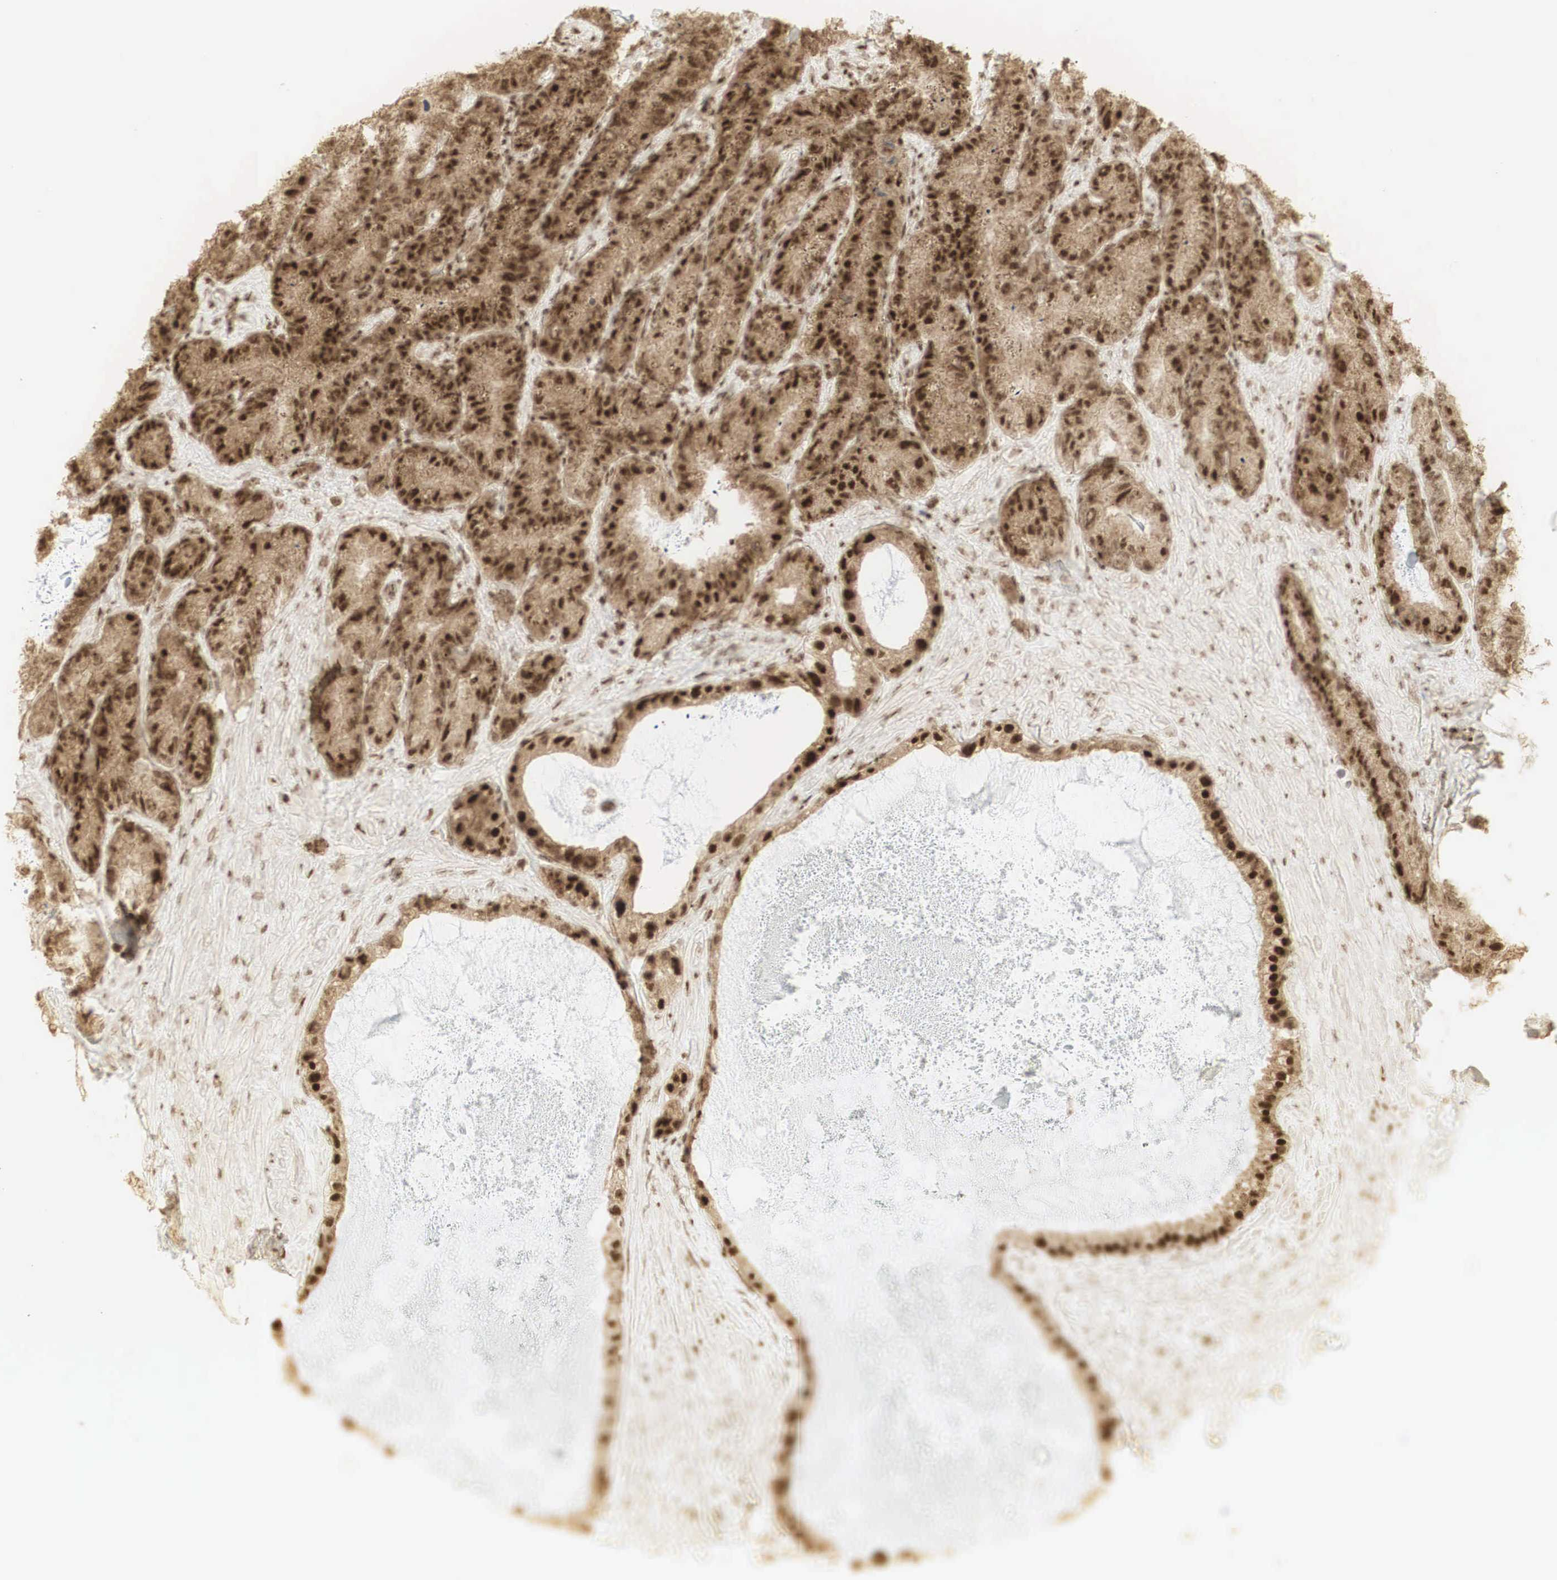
{"staining": {"intensity": "strong", "quantity": ">75%", "location": "cytoplasmic/membranous,nuclear"}, "tissue": "seminal vesicle", "cell_type": "Glandular cells", "image_type": "normal", "snomed": [{"axis": "morphology", "description": "Normal tissue, NOS"}, {"axis": "topography", "description": "Seminal veicle"}], "caption": "This histopathology image displays IHC staining of unremarkable human seminal vesicle, with high strong cytoplasmic/membranous,nuclear expression in about >75% of glandular cells.", "gene": "RNF113A", "patient": {"sex": "male", "age": 63}}